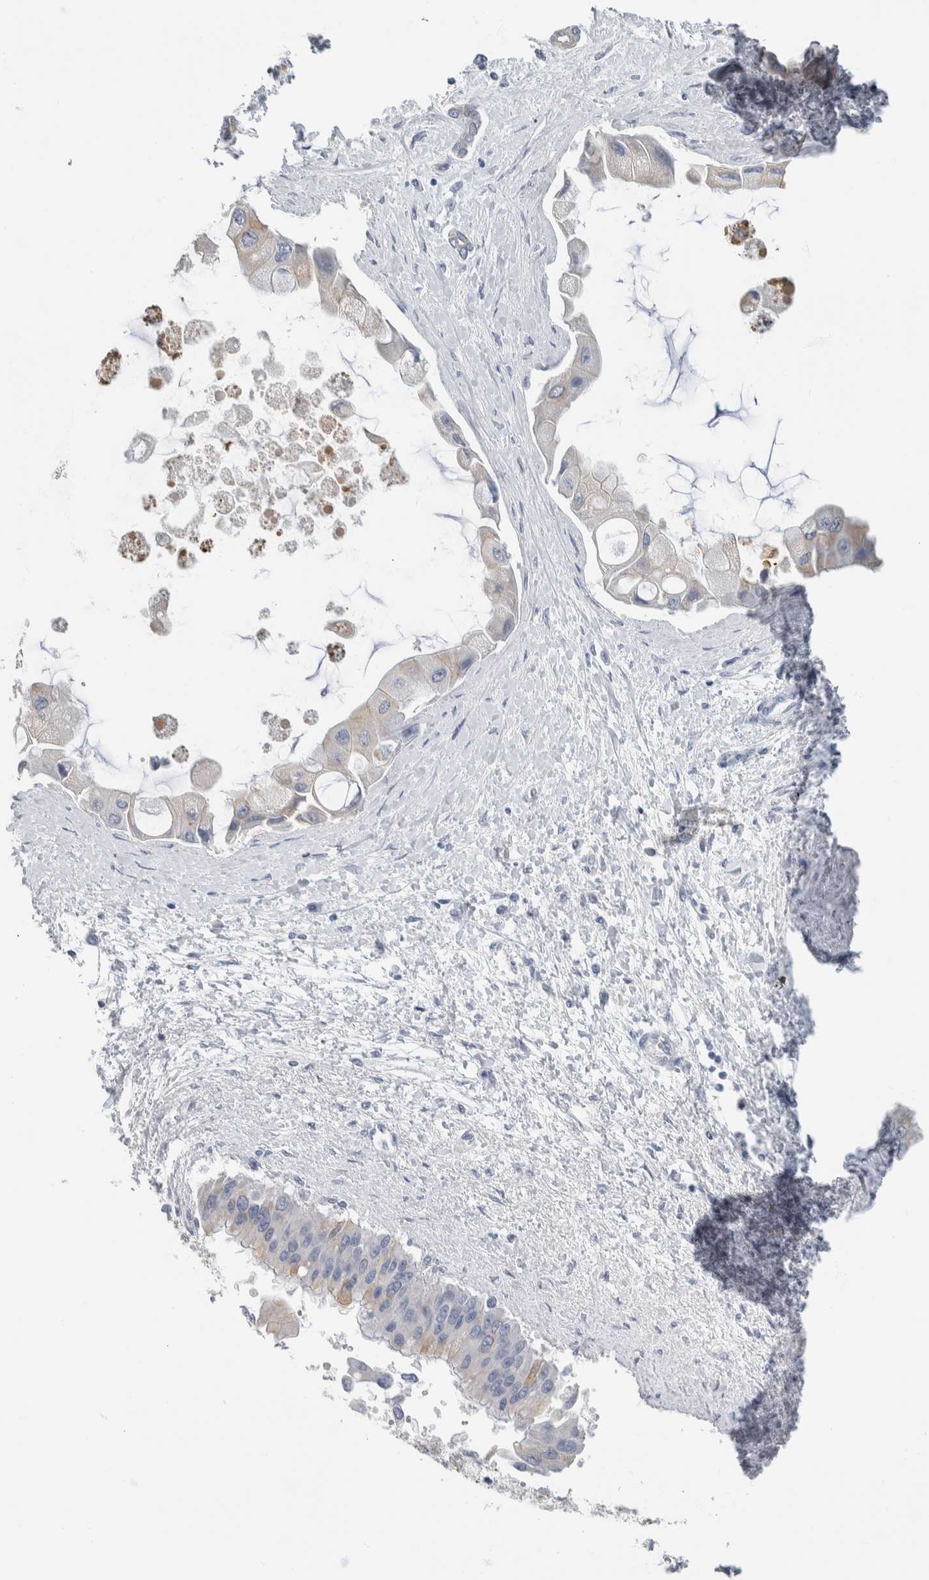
{"staining": {"intensity": "negative", "quantity": "none", "location": "none"}, "tissue": "liver cancer", "cell_type": "Tumor cells", "image_type": "cancer", "snomed": [{"axis": "morphology", "description": "Cholangiocarcinoma"}, {"axis": "topography", "description": "Liver"}], "caption": "IHC image of neoplastic tissue: cholangiocarcinoma (liver) stained with DAB demonstrates no significant protein positivity in tumor cells.", "gene": "NEFM", "patient": {"sex": "male", "age": 50}}